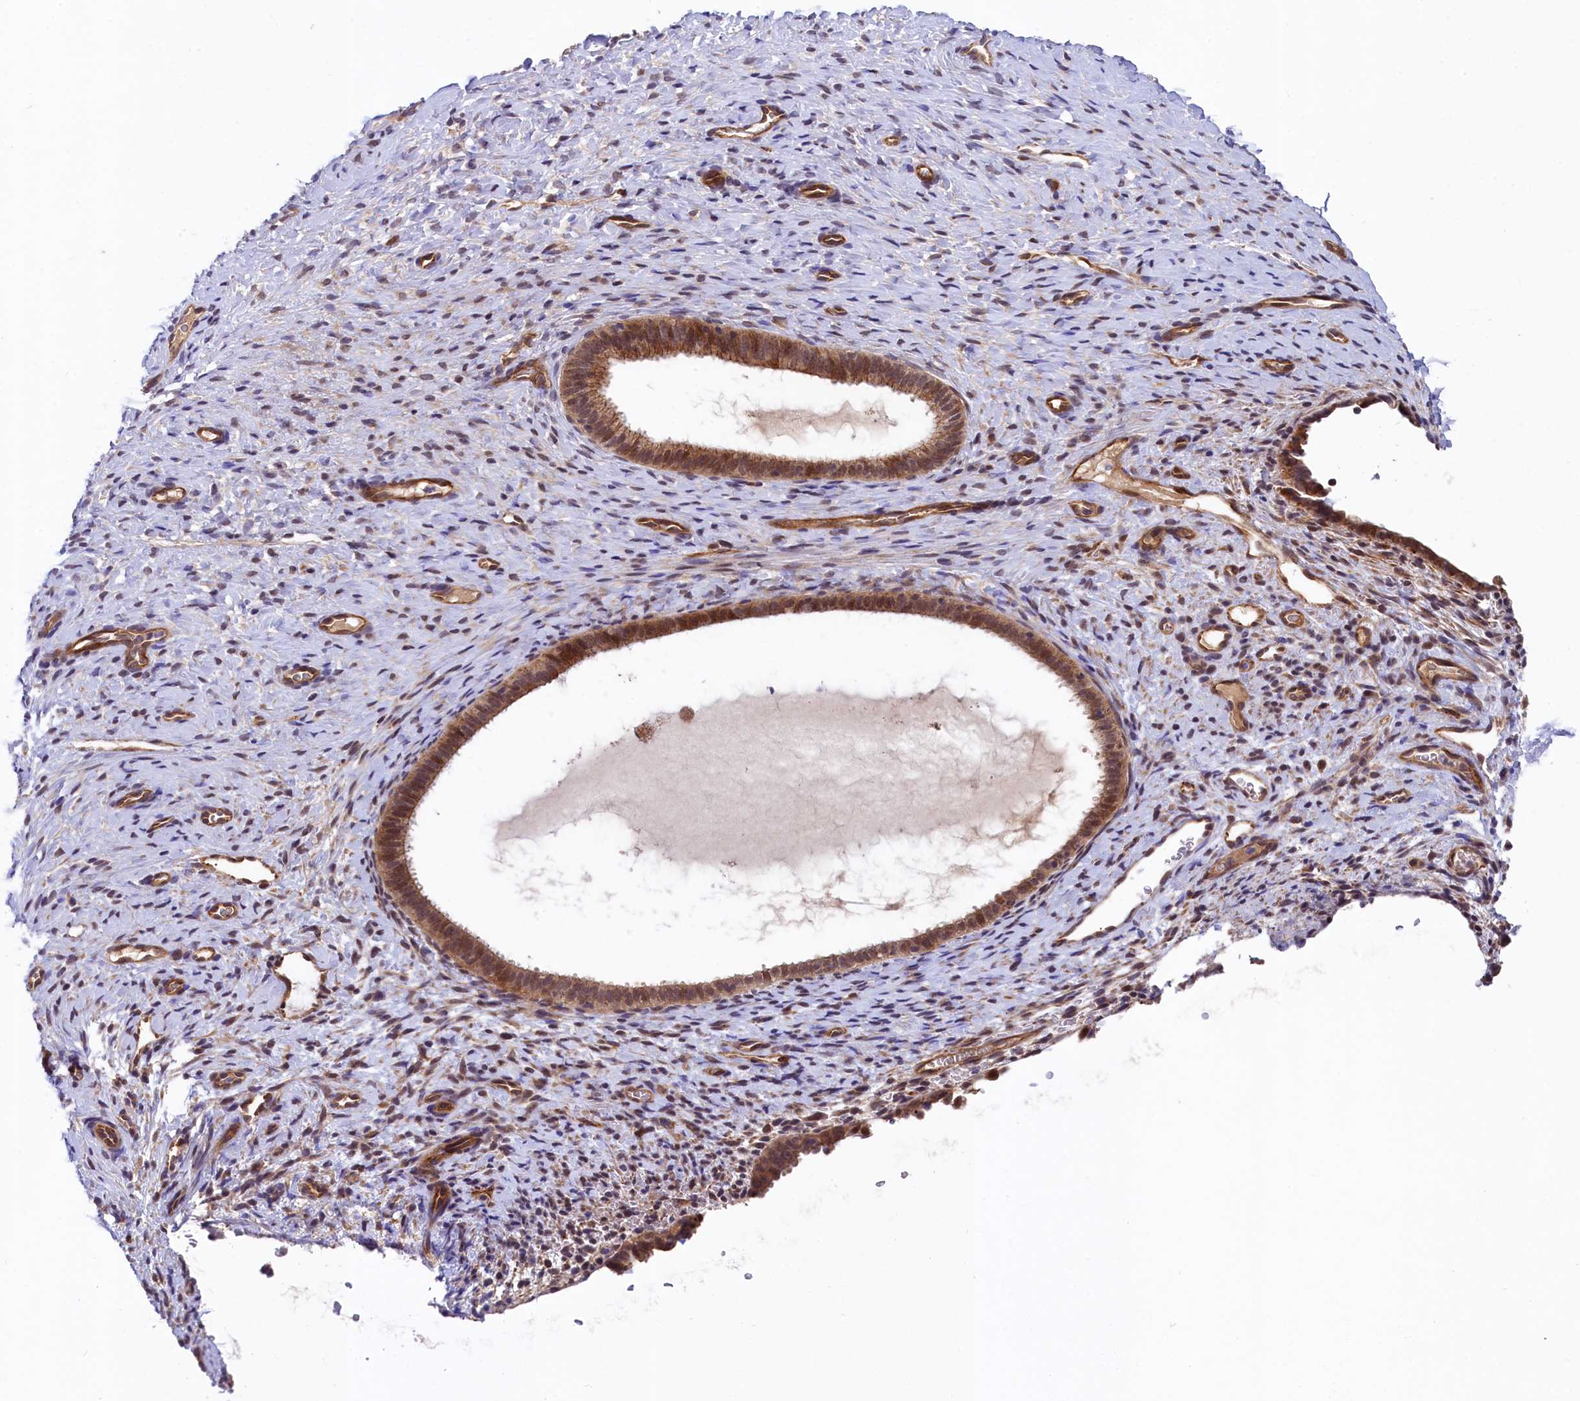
{"staining": {"intensity": "negative", "quantity": "none", "location": "none"}, "tissue": "endometrium", "cell_type": "Cells in endometrial stroma", "image_type": "normal", "snomed": [{"axis": "morphology", "description": "Normal tissue, NOS"}, {"axis": "topography", "description": "Endometrium"}], "caption": "IHC histopathology image of unremarkable human endometrium stained for a protein (brown), which exhibits no positivity in cells in endometrial stroma. (Brightfield microscopy of DAB (3,3'-diaminobenzidine) IHC at high magnification).", "gene": "ARL14EP", "patient": {"sex": "female", "age": 65}}